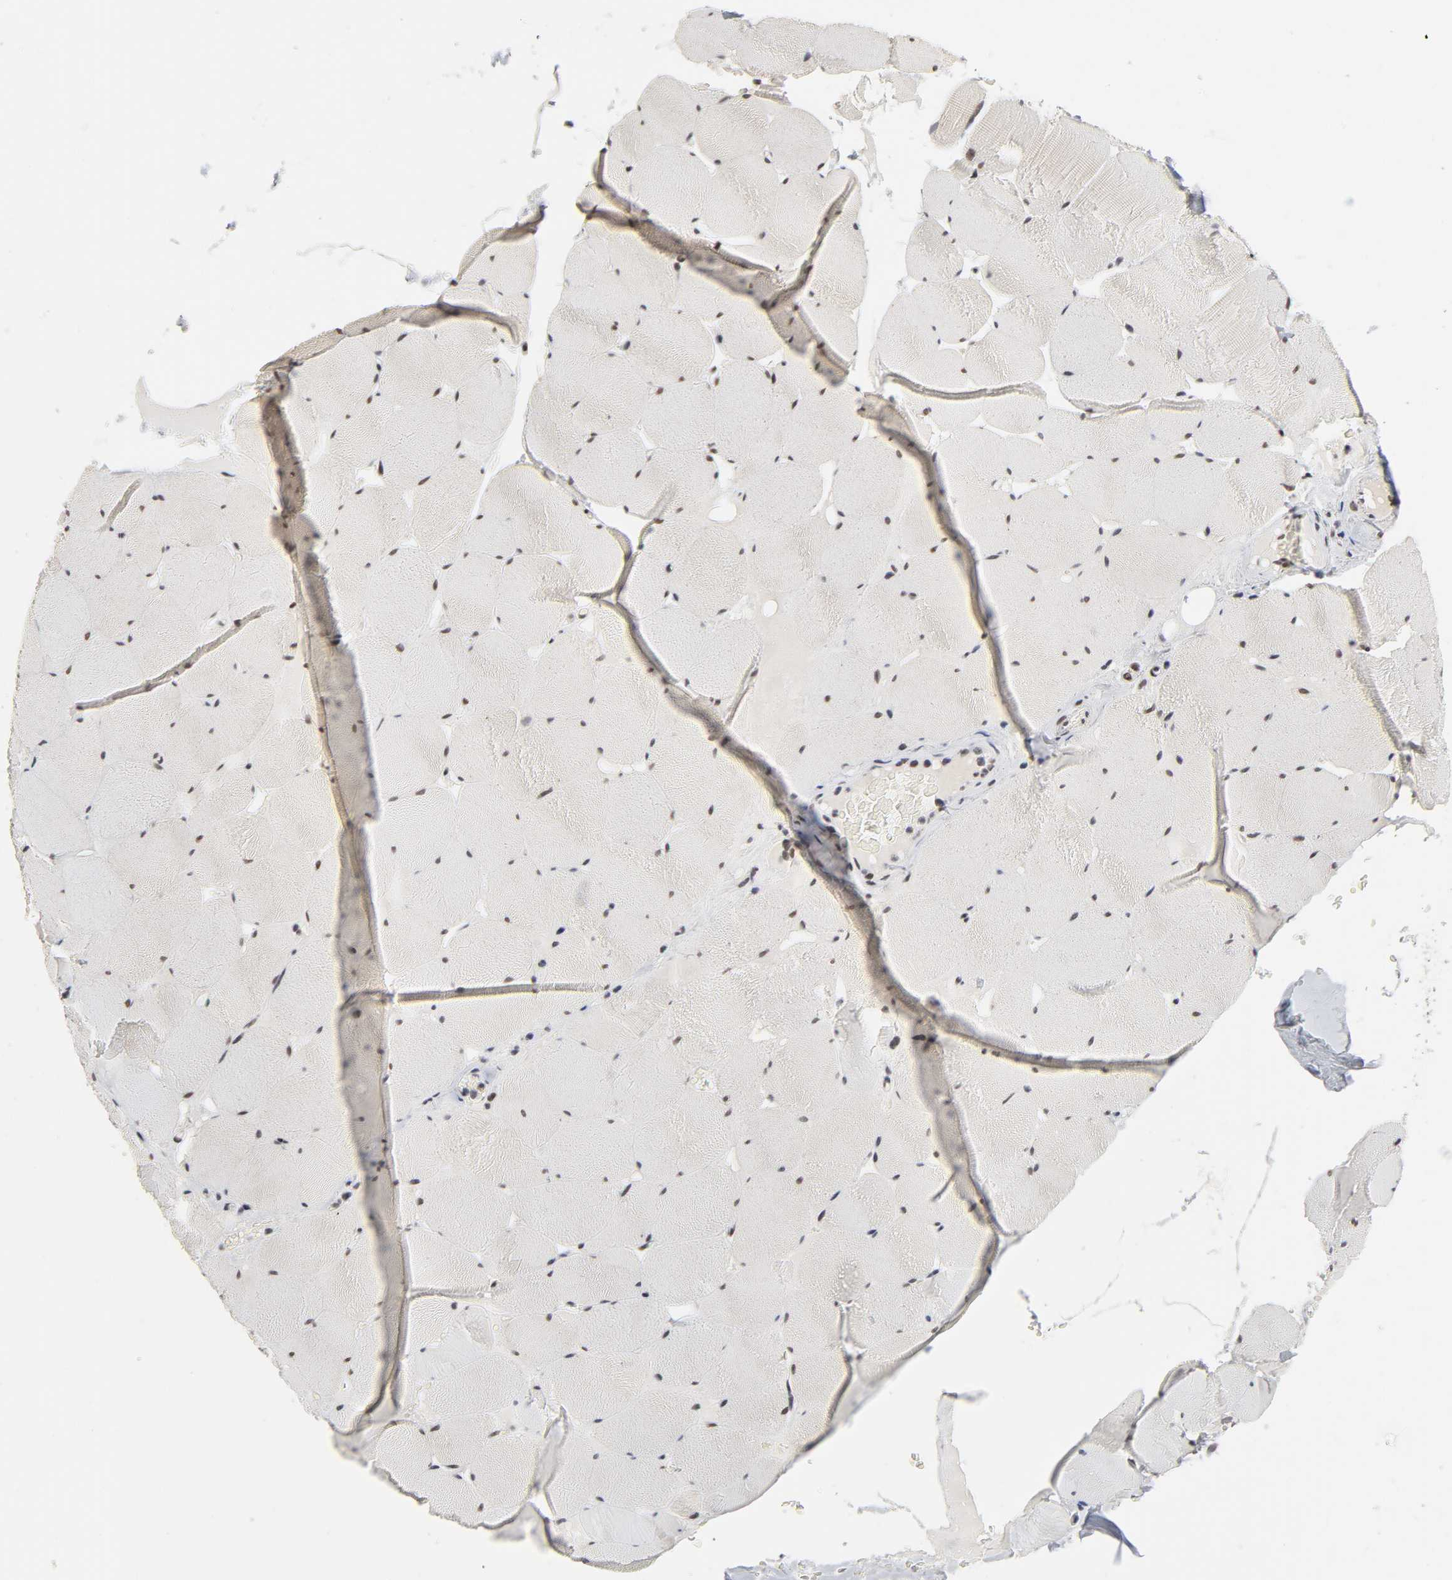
{"staining": {"intensity": "weak", "quantity": "<25%", "location": "nuclear"}, "tissue": "skeletal muscle", "cell_type": "Myocytes", "image_type": "normal", "snomed": [{"axis": "morphology", "description": "Normal tissue, NOS"}, {"axis": "topography", "description": "Skeletal muscle"}], "caption": "Immunohistochemical staining of unremarkable skeletal muscle reveals no significant positivity in myocytes. The staining is performed using DAB brown chromogen with nuclei counter-stained in using hematoxylin.", "gene": "TRIM33", "patient": {"sex": "male", "age": 62}}